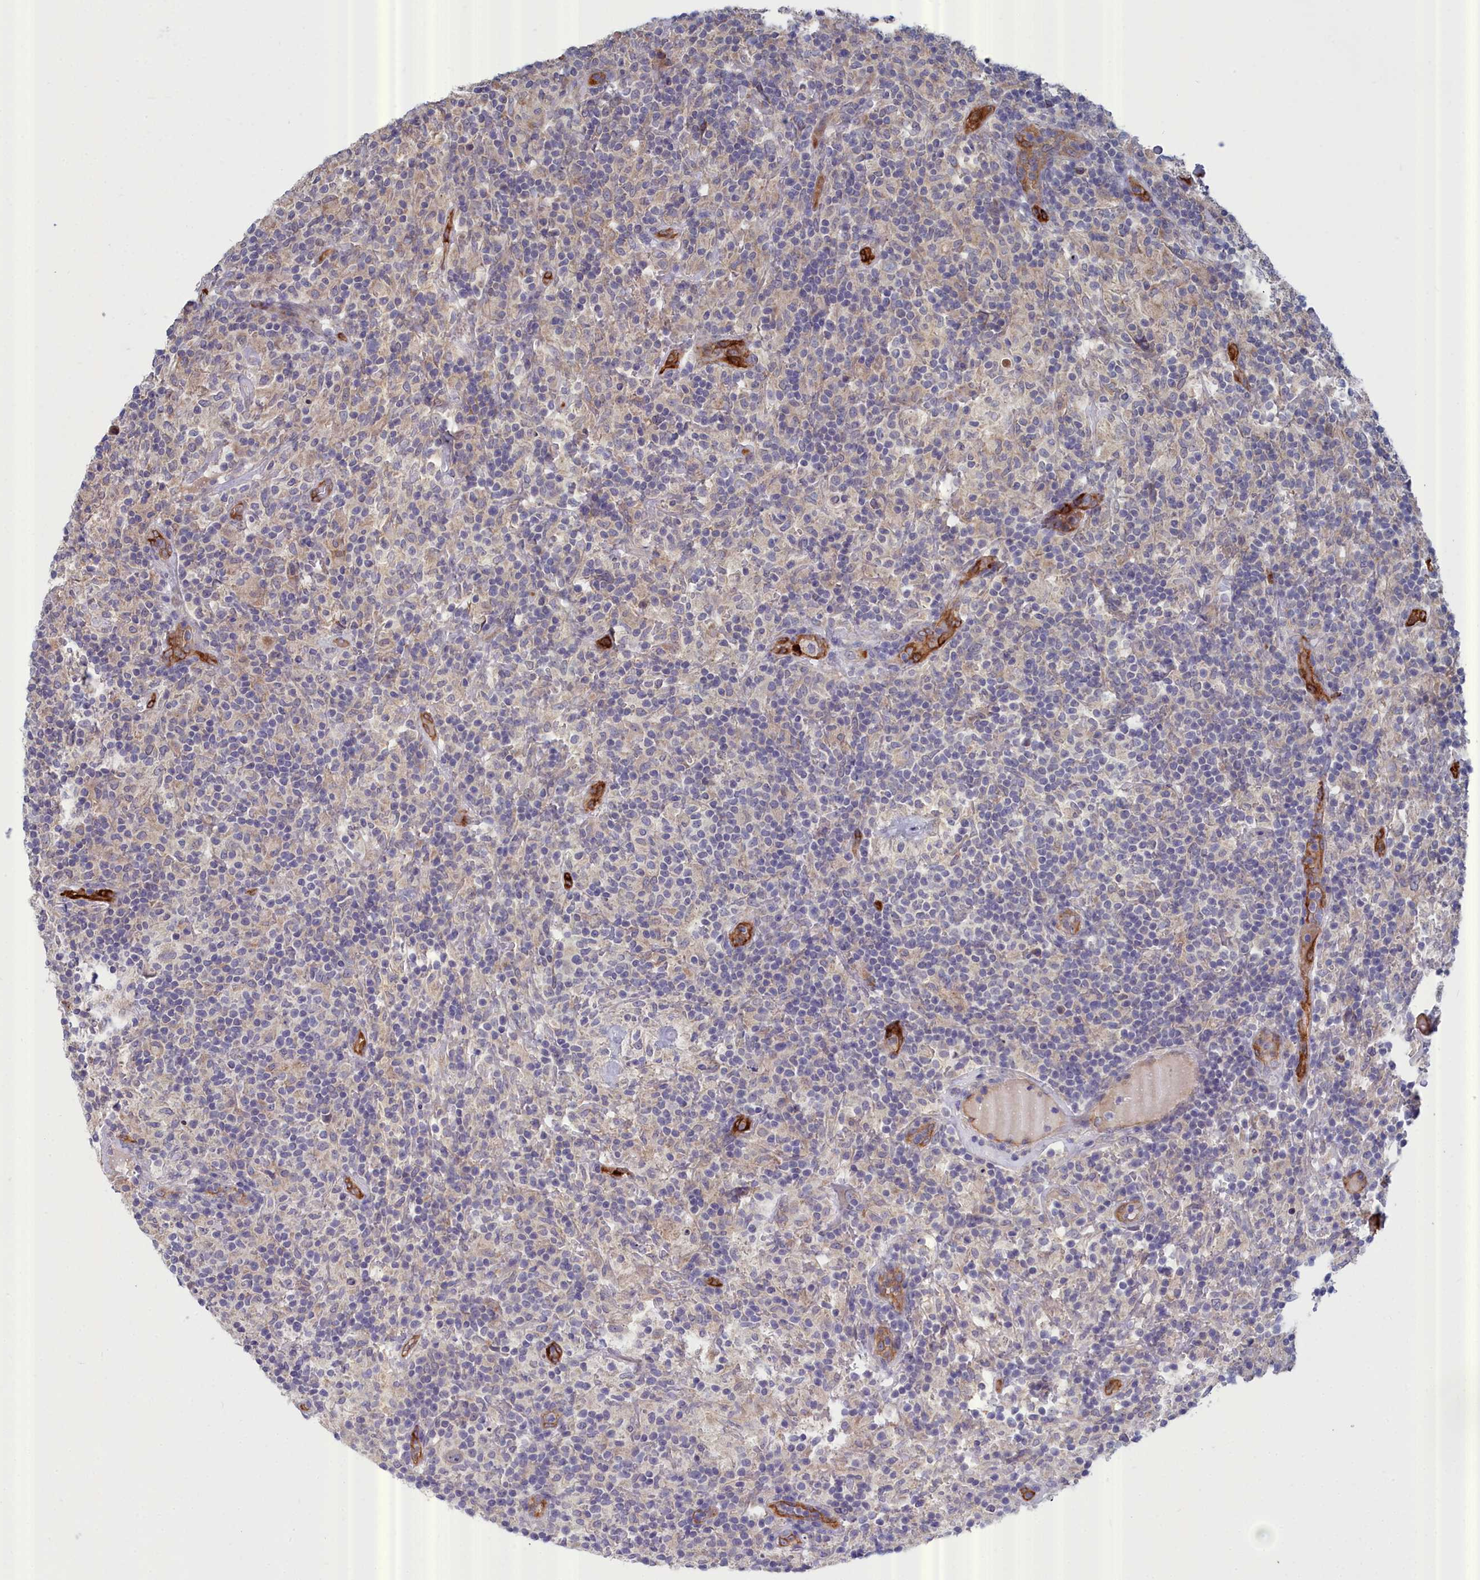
{"staining": {"intensity": "negative", "quantity": "none", "location": "none"}, "tissue": "lymphoma", "cell_type": "Tumor cells", "image_type": "cancer", "snomed": [{"axis": "morphology", "description": "Hodgkin's disease, NOS"}, {"axis": "topography", "description": "Lymph node"}], "caption": "DAB (3,3'-diaminobenzidine) immunohistochemical staining of Hodgkin's disease displays no significant expression in tumor cells. (DAB (3,3'-diaminobenzidine) immunohistochemistry visualized using brightfield microscopy, high magnification).", "gene": "RDX", "patient": {"sex": "male", "age": 70}}